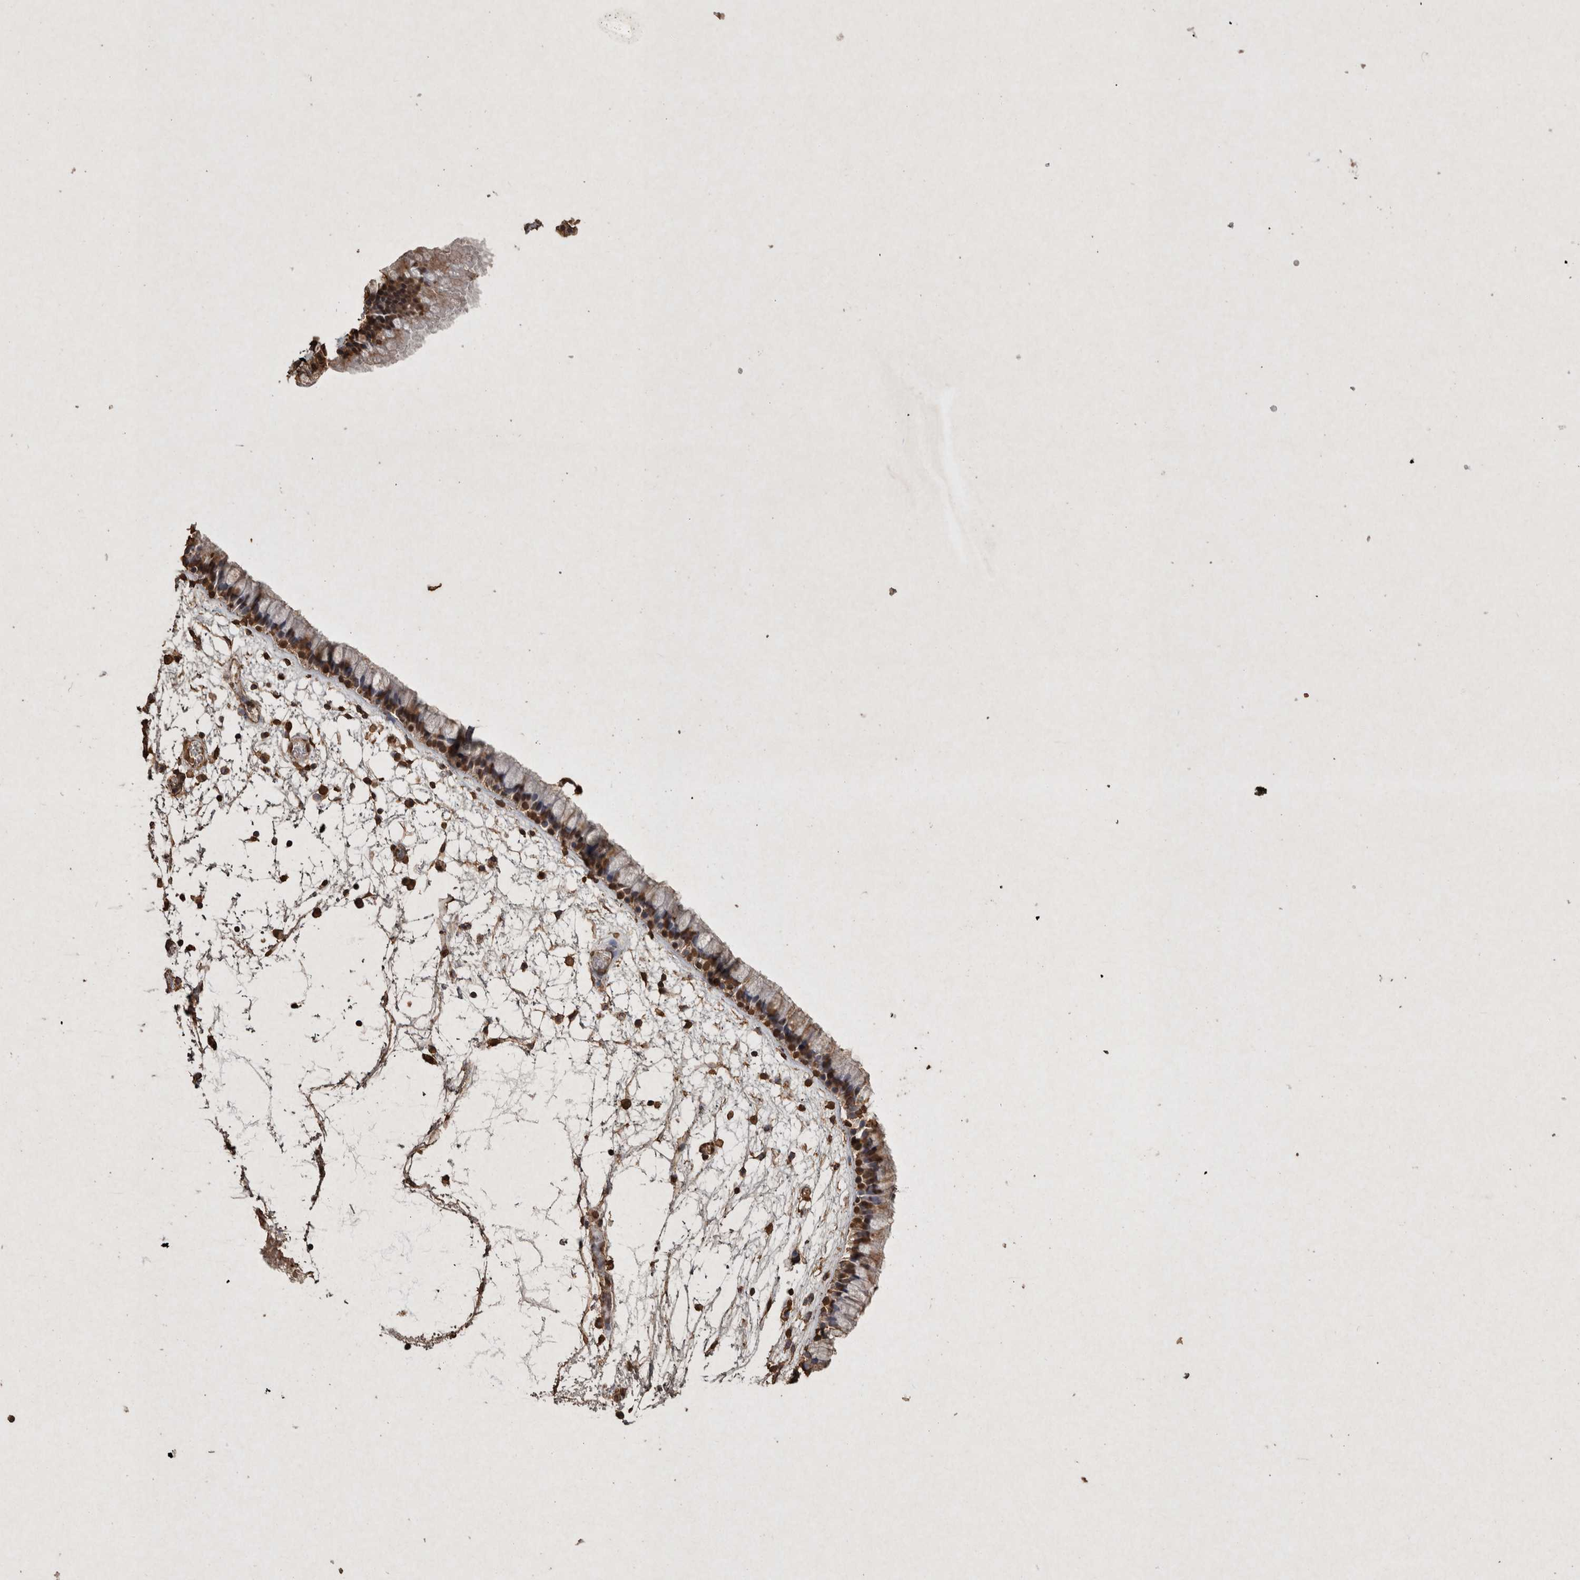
{"staining": {"intensity": "moderate", "quantity": ">75%", "location": "cytoplasmic/membranous,nuclear"}, "tissue": "nasopharynx", "cell_type": "Respiratory epithelial cells", "image_type": "normal", "snomed": [{"axis": "morphology", "description": "Normal tissue, NOS"}, {"axis": "morphology", "description": "Inflammation, NOS"}, {"axis": "topography", "description": "Nasopharynx"}], "caption": "The histopathology image demonstrates immunohistochemical staining of unremarkable nasopharynx. There is moderate cytoplasmic/membranous,nuclear positivity is appreciated in approximately >75% of respiratory epithelial cells. (IHC, brightfield microscopy, high magnification).", "gene": "FSTL3", "patient": {"sex": "male", "age": 48}}